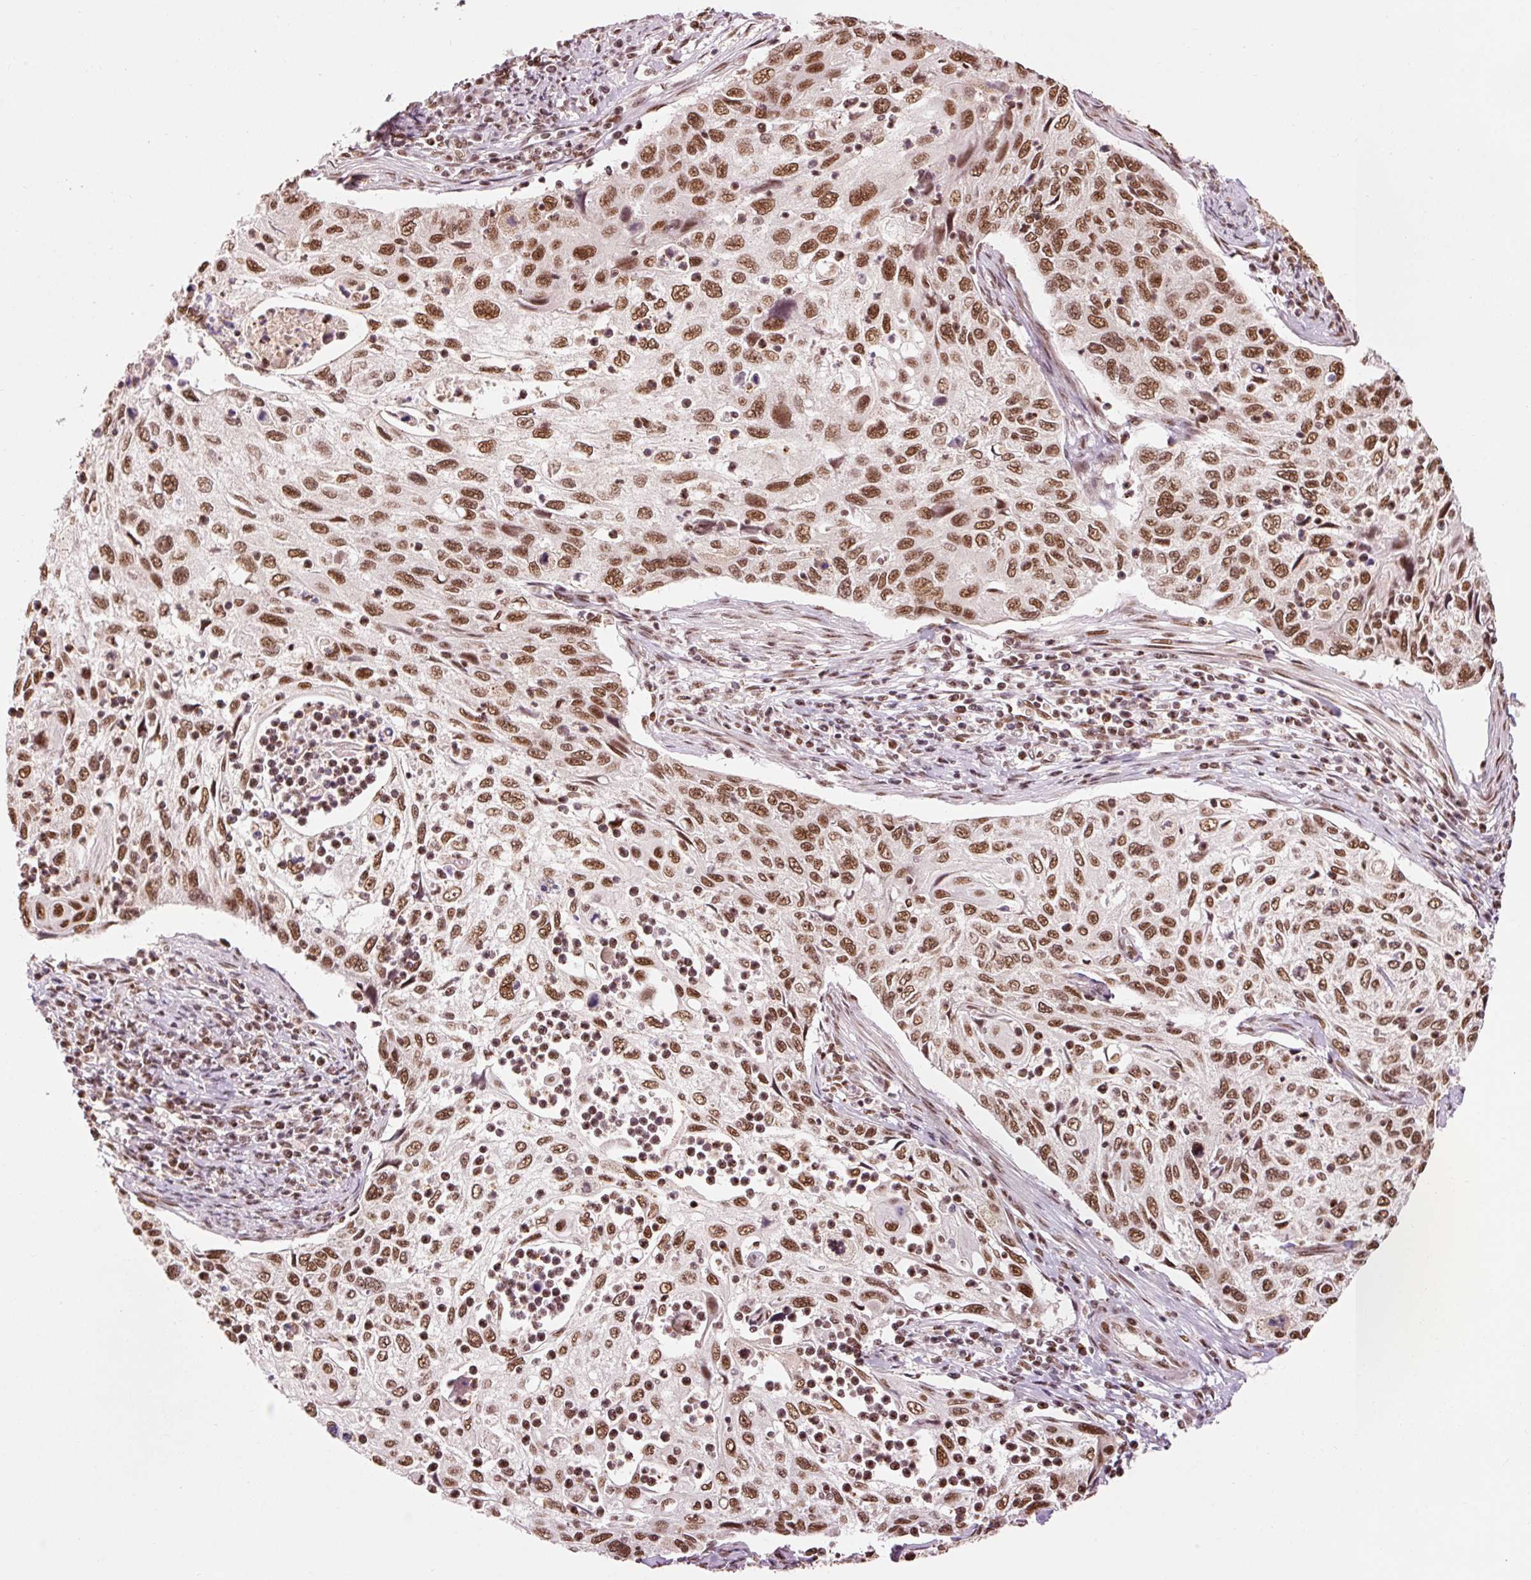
{"staining": {"intensity": "strong", "quantity": ">75%", "location": "nuclear"}, "tissue": "cervical cancer", "cell_type": "Tumor cells", "image_type": "cancer", "snomed": [{"axis": "morphology", "description": "Squamous cell carcinoma, NOS"}, {"axis": "topography", "description": "Cervix"}], "caption": "Tumor cells reveal high levels of strong nuclear staining in approximately >75% of cells in squamous cell carcinoma (cervical). (DAB IHC, brown staining for protein, blue staining for nuclei).", "gene": "ZBTB44", "patient": {"sex": "female", "age": 70}}